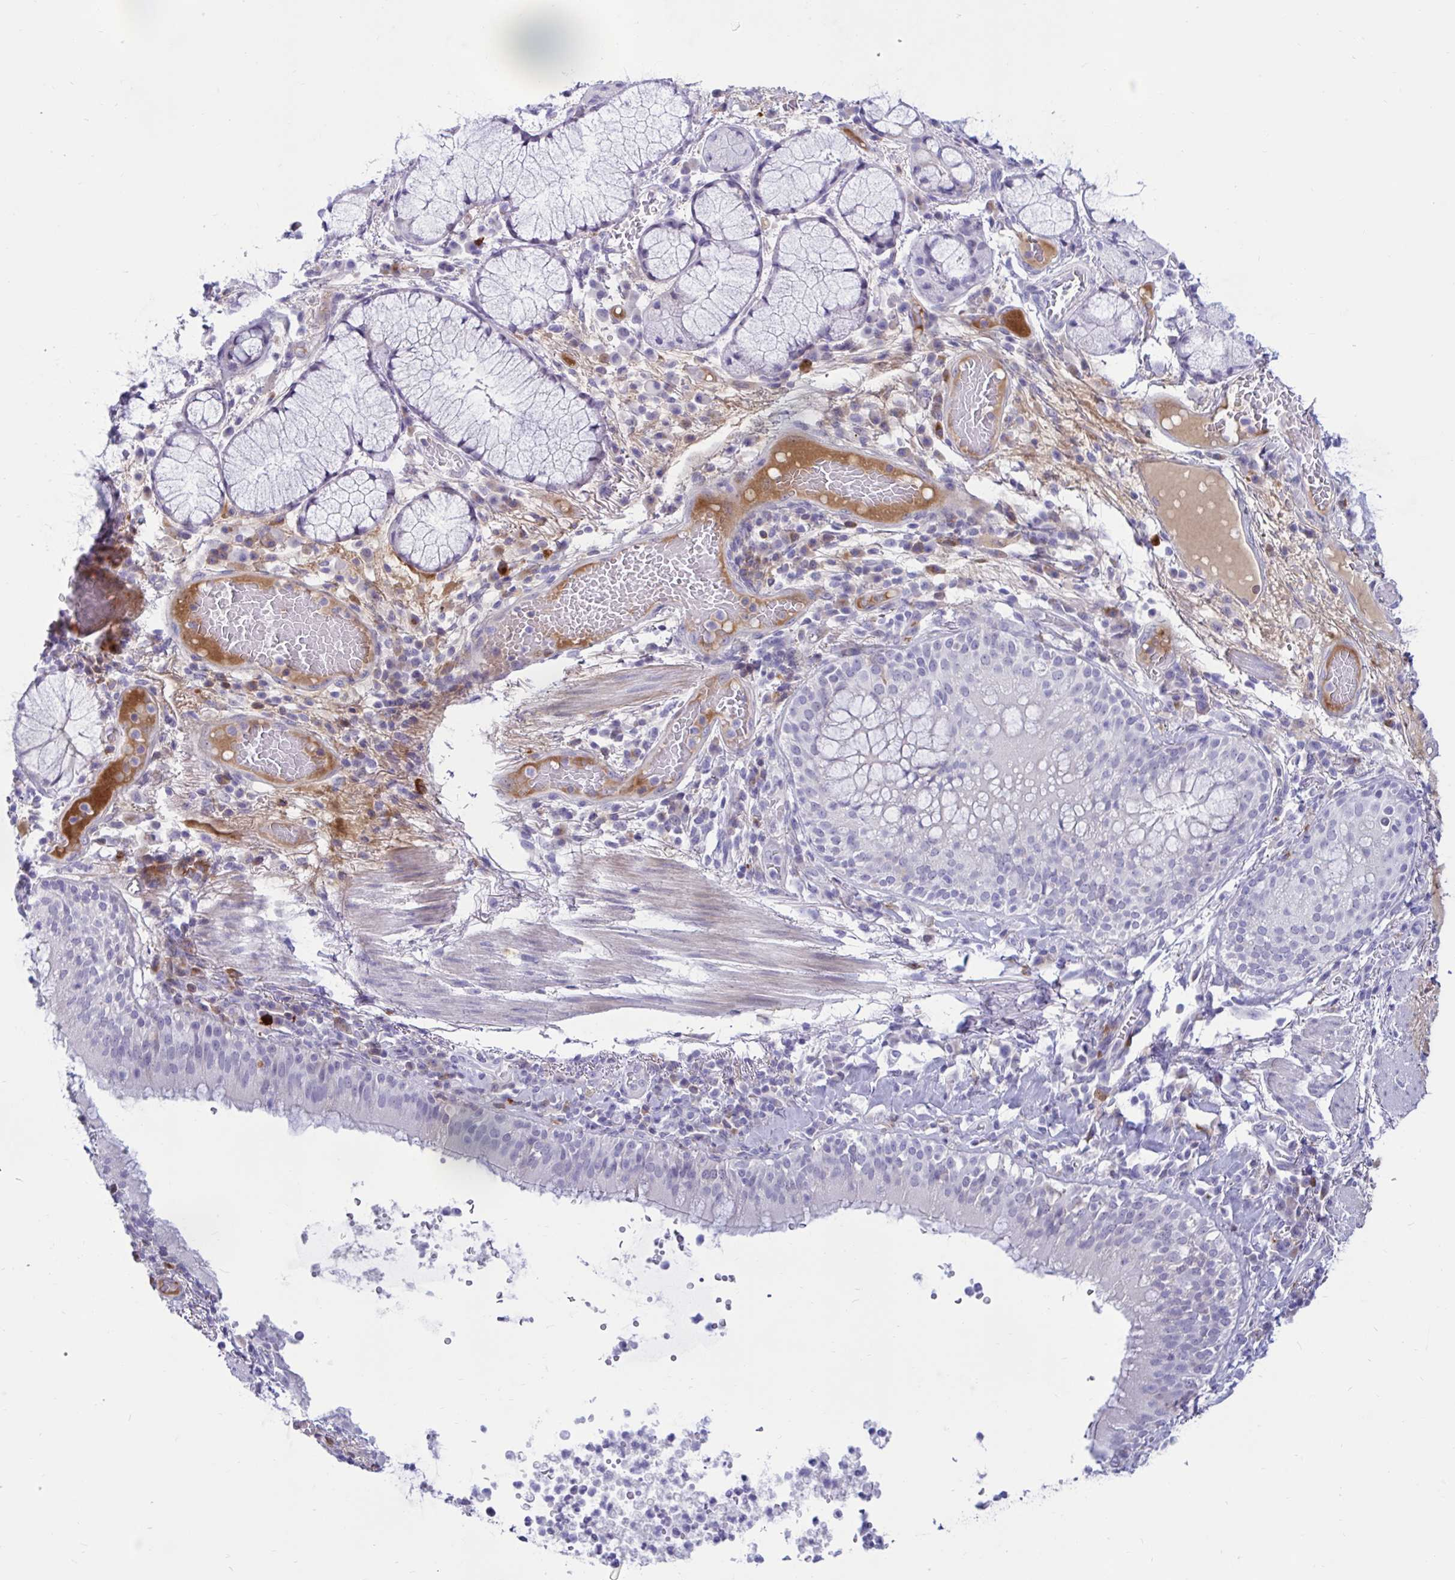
{"staining": {"intensity": "negative", "quantity": "none", "location": "none"}, "tissue": "bronchus", "cell_type": "Respiratory epithelial cells", "image_type": "normal", "snomed": [{"axis": "morphology", "description": "Normal tissue, NOS"}, {"axis": "topography", "description": "Cartilage tissue"}, {"axis": "topography", "description": "Bronchus"}], "caption": "Immunohistochemistry image of benign bronchus: human bronchus stained with DAB (3,3'-diaminobenzidine) shows no significant protein positivity in respiratory epithelial cells.", "gene": "FAM219B", "patient": {"sex": "male", "age": 56}}